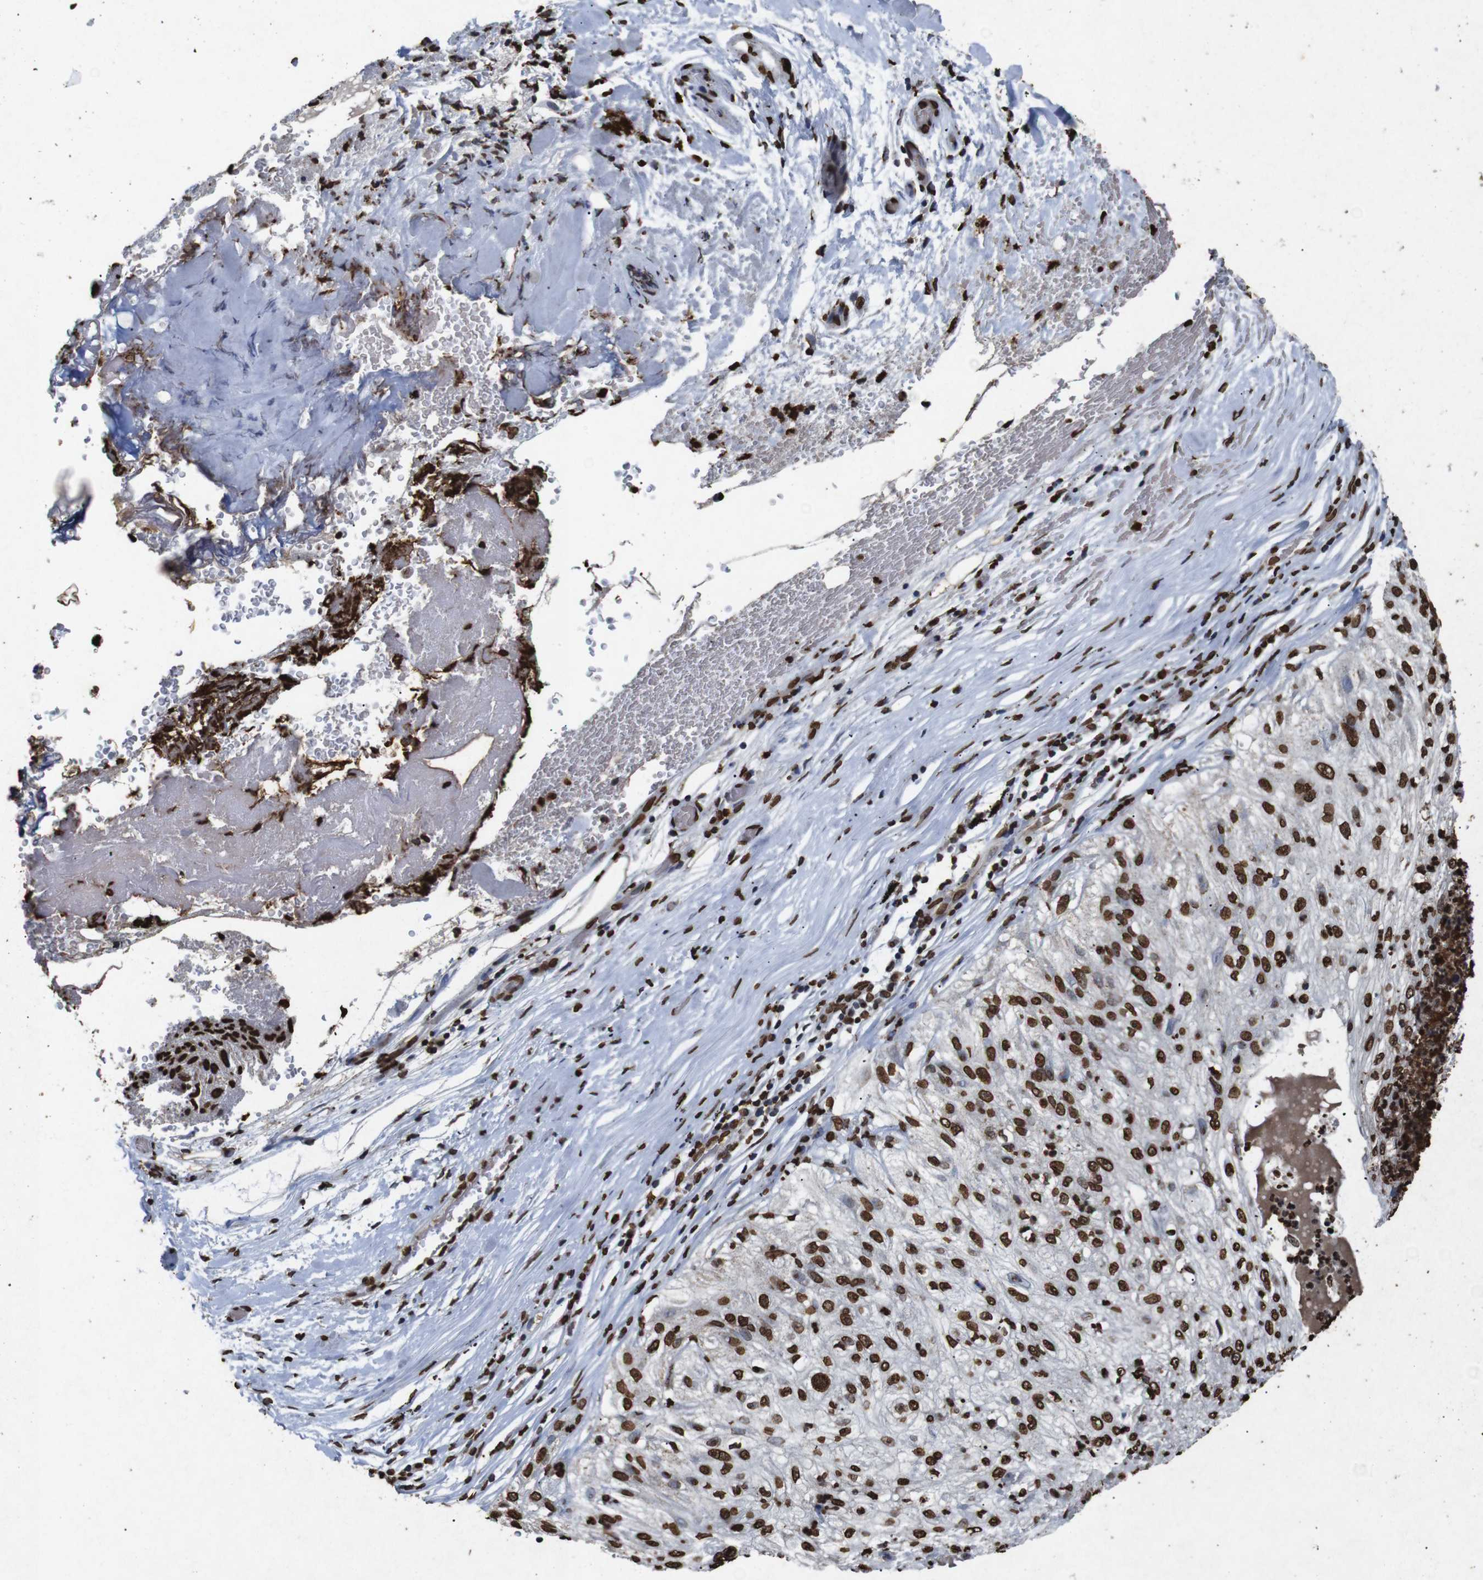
{"staining": {"intensity": "strong", "quantity": ">75%", "location": "nuclear"}, "tissue": "lung cancer", "cell_type": "Tumor cells", "image_type": "cancer", "snomed": [{"axis": "morphology", "description": "Inflammation, NOS"}, {"axis": "morphology", "description": "Squamous cell carcinoma, NOS"}, {"axis": "topography", "description": "Lymph node"}, {"axis": "topography", "description": "Soft tissue"}, {"axis": "topography", "description": "Lung"}], "caption": "Immunohistochemistry of human lung squamous cell carcinoma exhibits high levels of strong nuclear staining in approximately >75% of tumor cells.", "gene": "MDM2", "patient": {"sex": "male", "age": 66}}